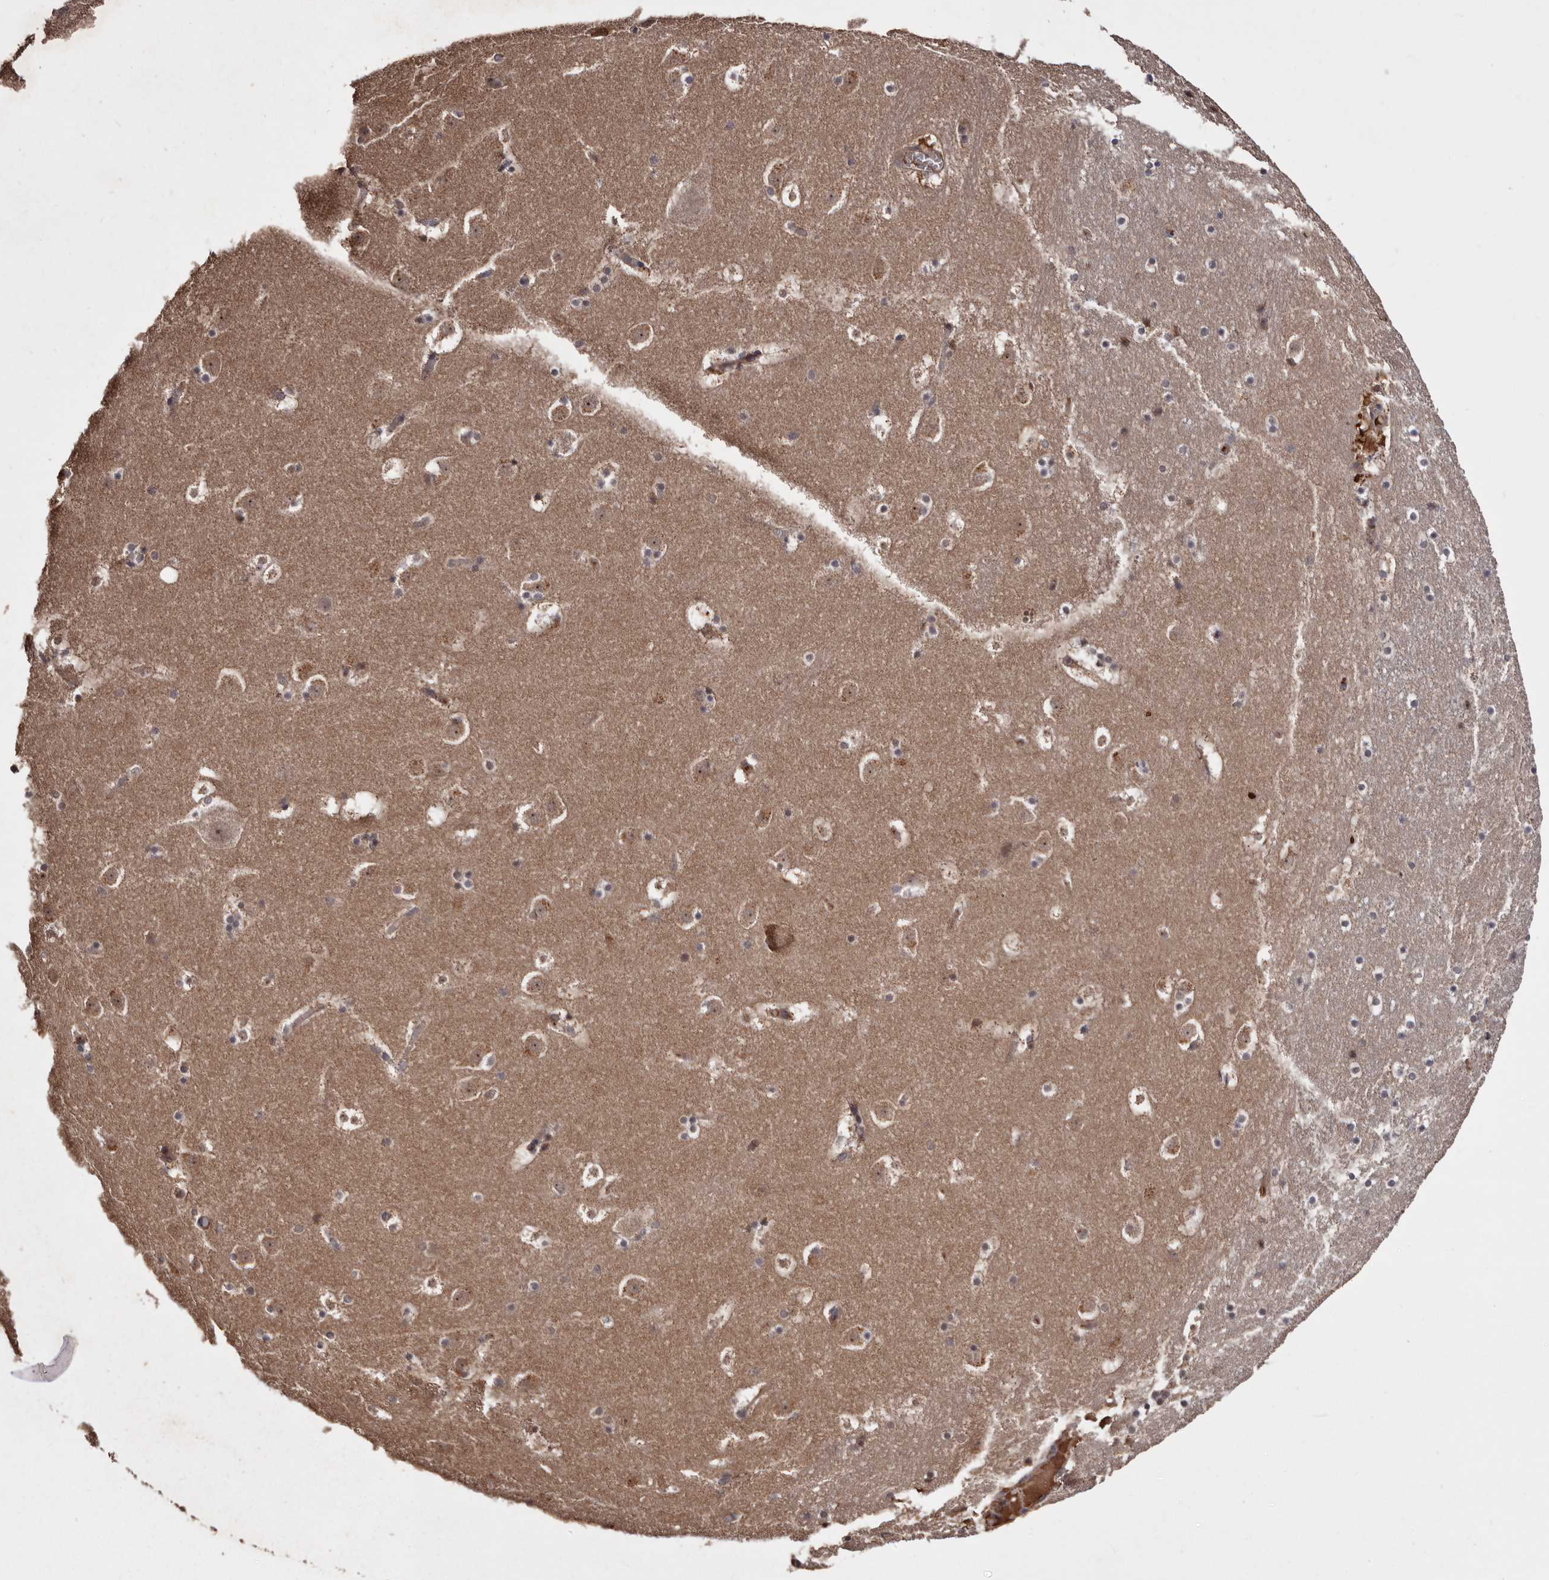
{"staining": {"intensity": "weak", "quantity": "<25%", "location": "cytoplasmic/membranous"}, "tissue": "caudate", "cell_type": "Glial cells", "image_type": "normal", "snomed": [{"axis": "morphology", "description": "Normal tissue, NOS"}, {"axis": "topography", "description": "Lateral ventricle wall"}], "caption": "DAB immunohistochemical staining of normal human caudate demonstrates no significant expression in glial cells.", "gene": "CYP1B1", "patient": {"sex": "male", "age": 45}}